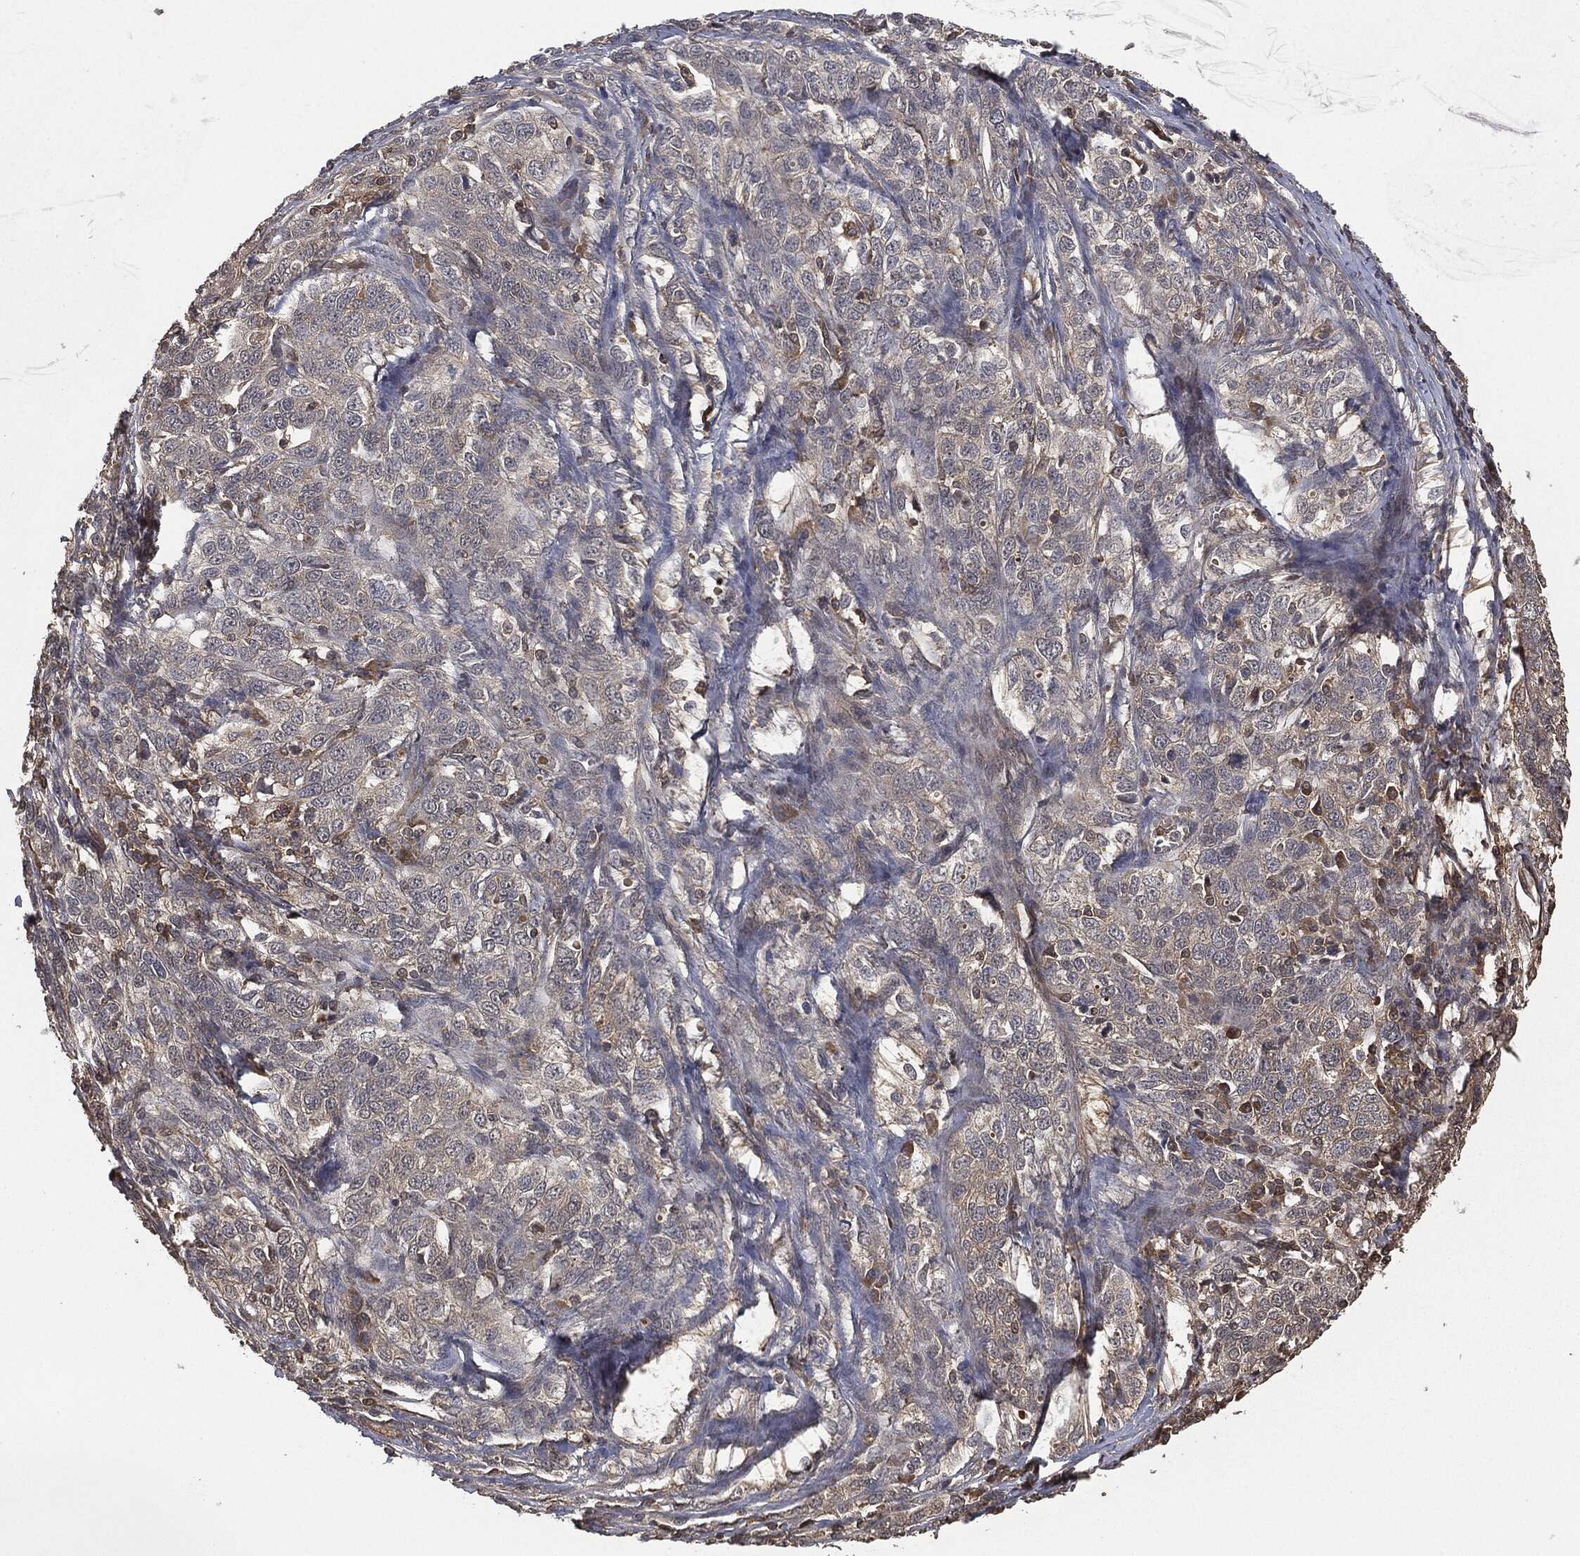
{"staining": {"intensity": "negative", "quantity": "none", "location": "none"}, "tissue": "ovarian cancer", "cell_type": "Tumor cells", "image_type": "cancer", "snomed": [{"axis": "morphology", "description": "Cystadenocarcinoma, serous, NOS"}, {"axis": "topography", "description": "Ovary"}], "caption": "IHC micrograph of human ovarian cancer stained for a protein (brown), which shows no positivity in tumor cells.", "gene": "ERBIN", "patient": {"sex": "female", "age": 71}}